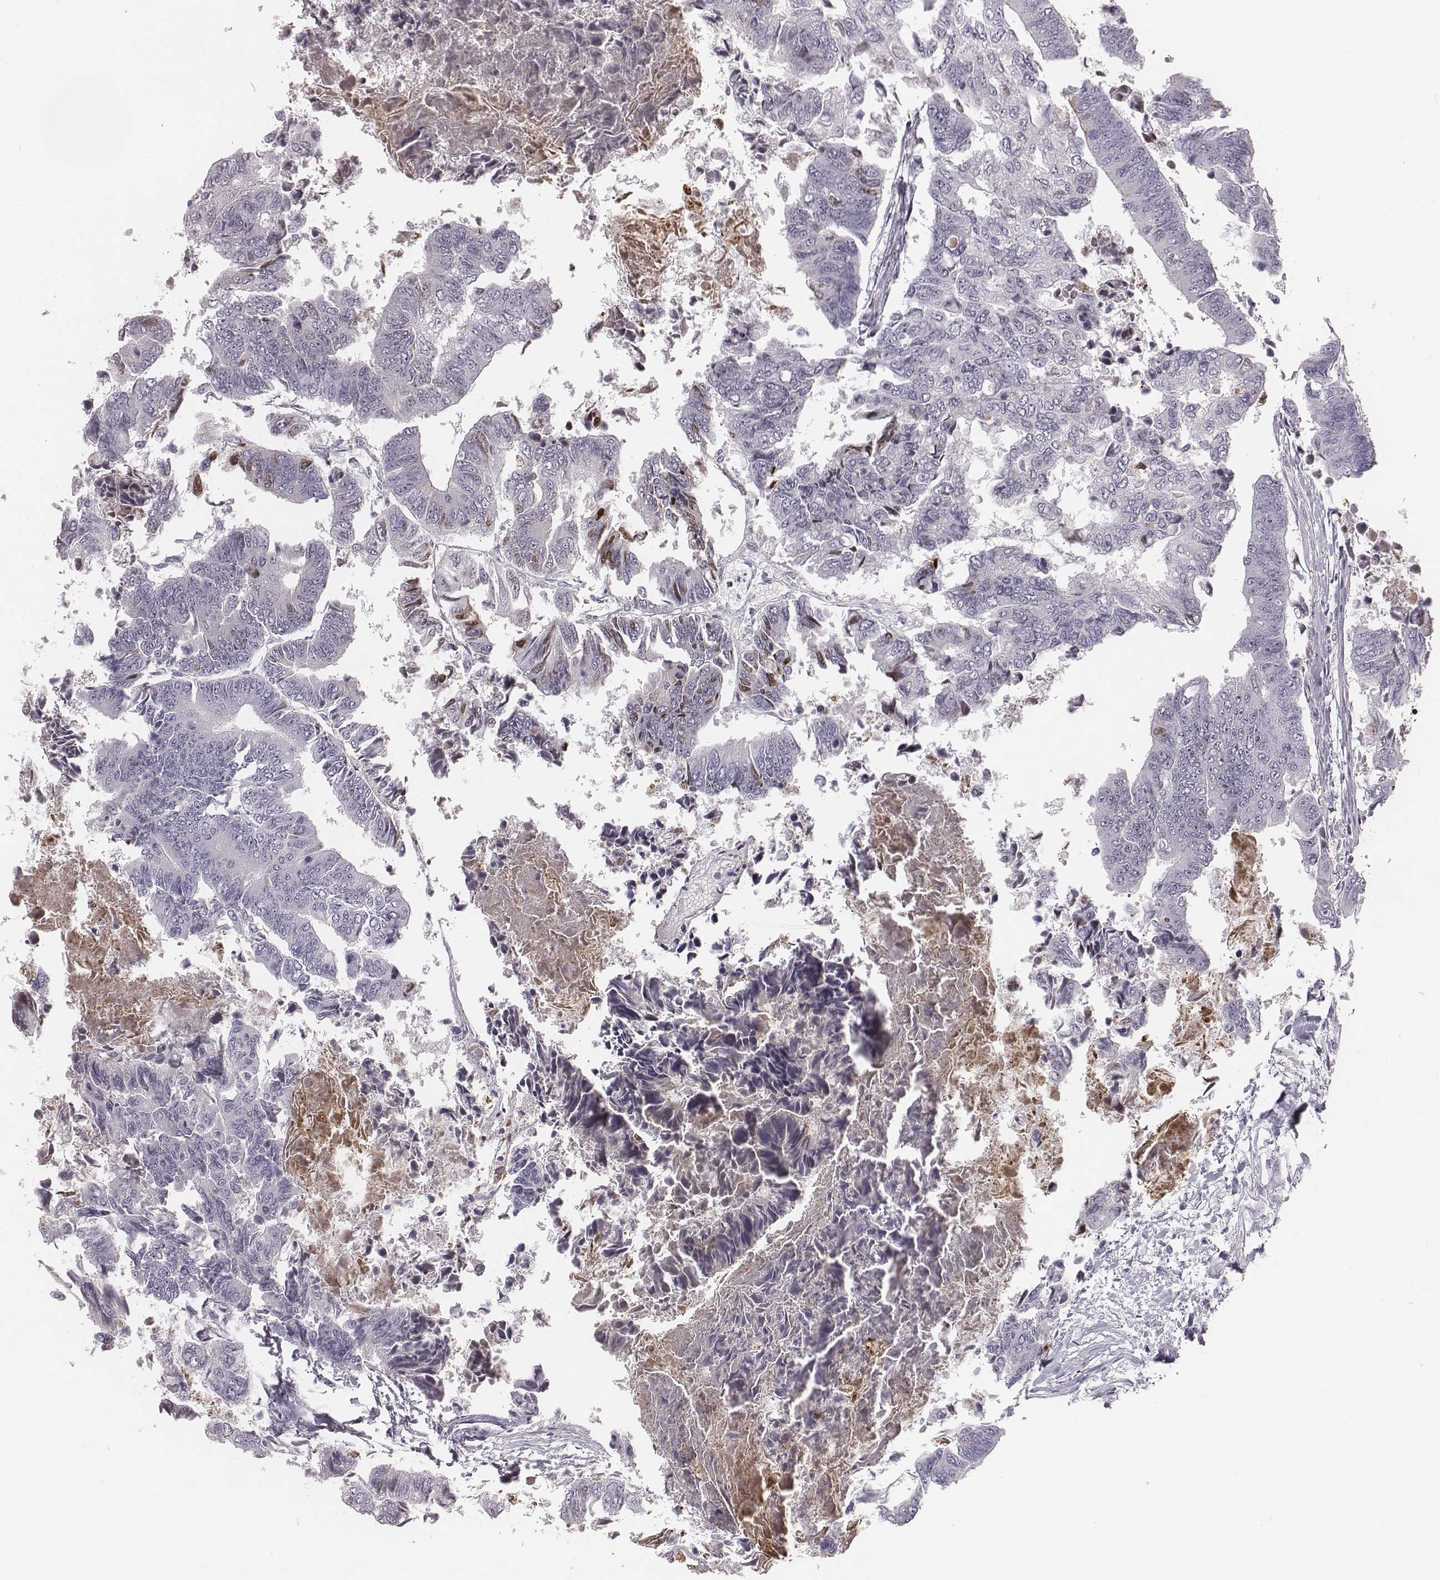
{"staining": {"intensity": "weak", "quantity": "<25%", "location": "nuclear"}, "tissue": "colorectal cancer", "cell_type": "Tumor cells", "image_type": "cancer", "snomed": [{"axis": "morphology", "description": "Adenocarcinoma, NOS"}, {"axis": "topography", "description": "Colon"}], "caption": "Immunohistochemistry of human adenocarcinoma (colorectal) displays no positivity in tumor cells. The staining was performed using DAB to visualize the protein expression in brown, while the nuclei were stained in blue with hematoxylin (Magnification: 20x).", "gene": "NDC1", "patient": {"sex": "female", "age": 65}}